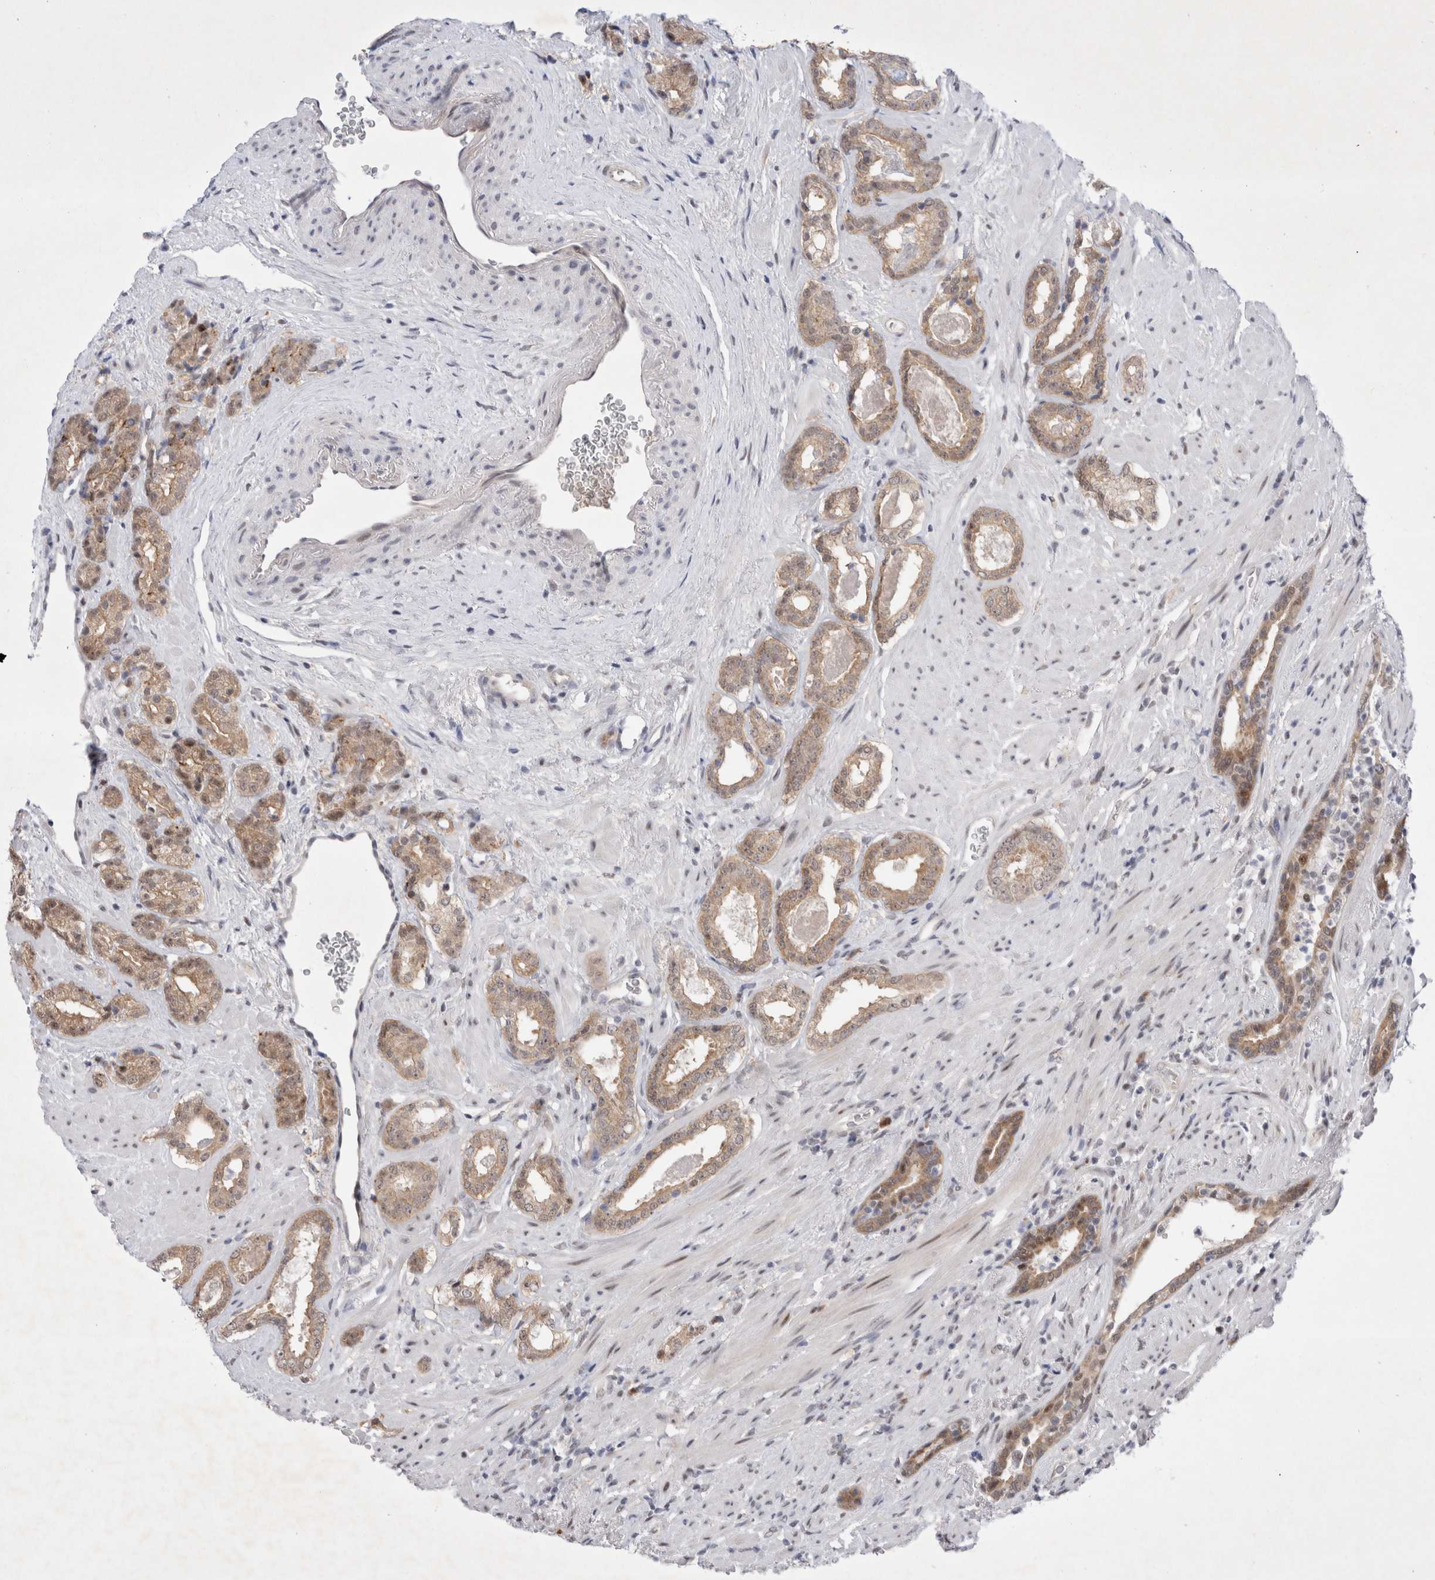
{"staining": {"intensity": "moderate", "quantity": ">75%", "location": "cytoplasmic/membranous,nuclear"}, "tissue": "prostate cancer", "cell_type": "Tumor cells", "image_type": "cancer", "snomed": [{"axis": "morphology", "description": "Adenocarcinoma, High grade"}, {"axis": "topography", "description": "Prostate"}], "caption": "The micrograph exhibits staining of prostate cancer, revealing moderate cytoplasmic/membranous and nuclear protein staining (brown color) within tumor cells.", "gene": "WIPF2", "patient": {"sex": "male", "age": 71}}